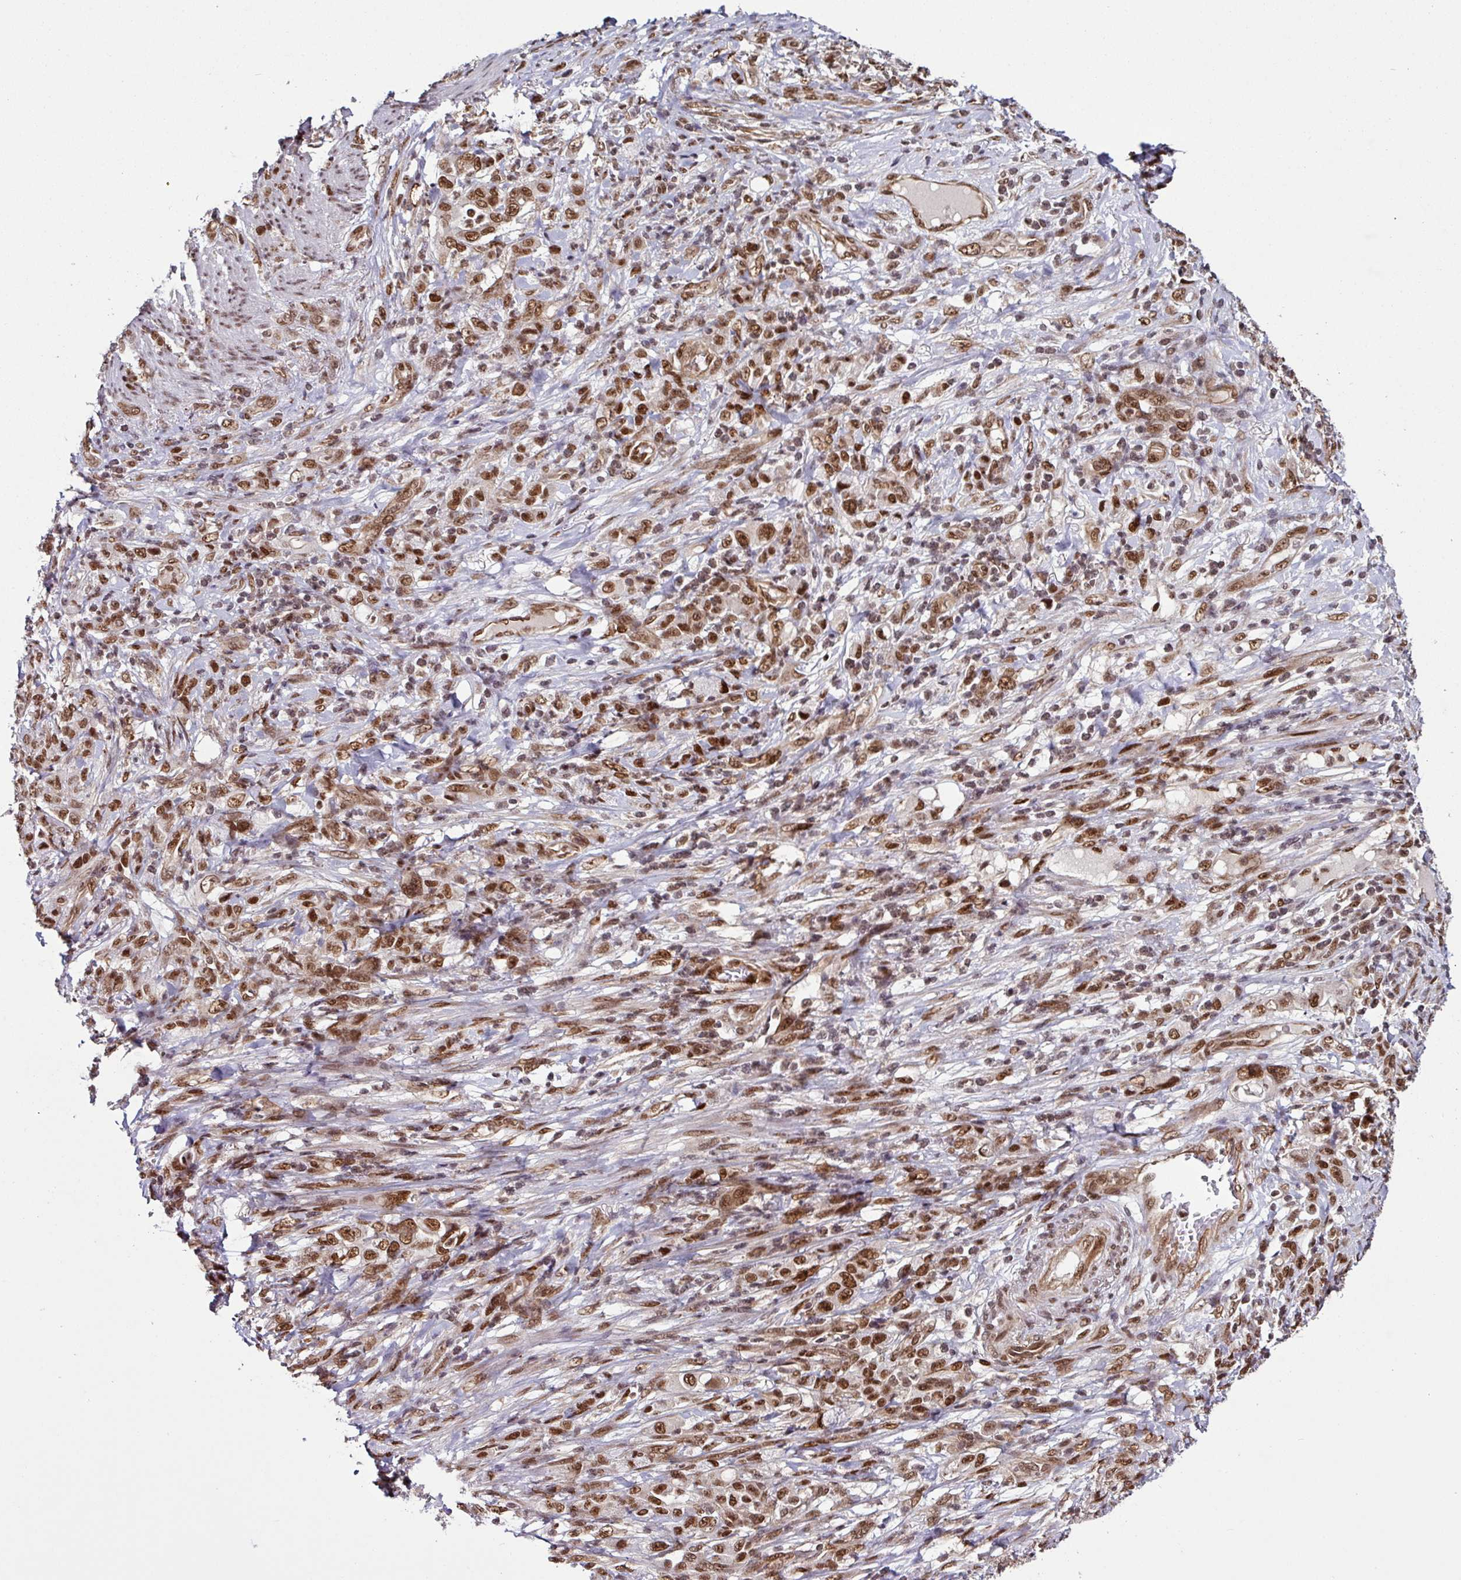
{"staining": {"intensity": "moderate", "quantity": ">75%", "location": "nuclear"}, "tissue": "stomach cancer", "cell_type": "Tumor cells", "image_type": "cancer", "snomed": [{"axis": "morphology", "description": "Adenocarcinoma, NOS"}, {"axis": "topography", "description": "Stomach"}], "caption": "Immunohistochemical staining of human stomach cancer displays medium levels of moderate nuclear protein expression in about >75% of tumor cells.", "gene": "MORF4L2", "patient": {"sex": "female", "age": 79}}